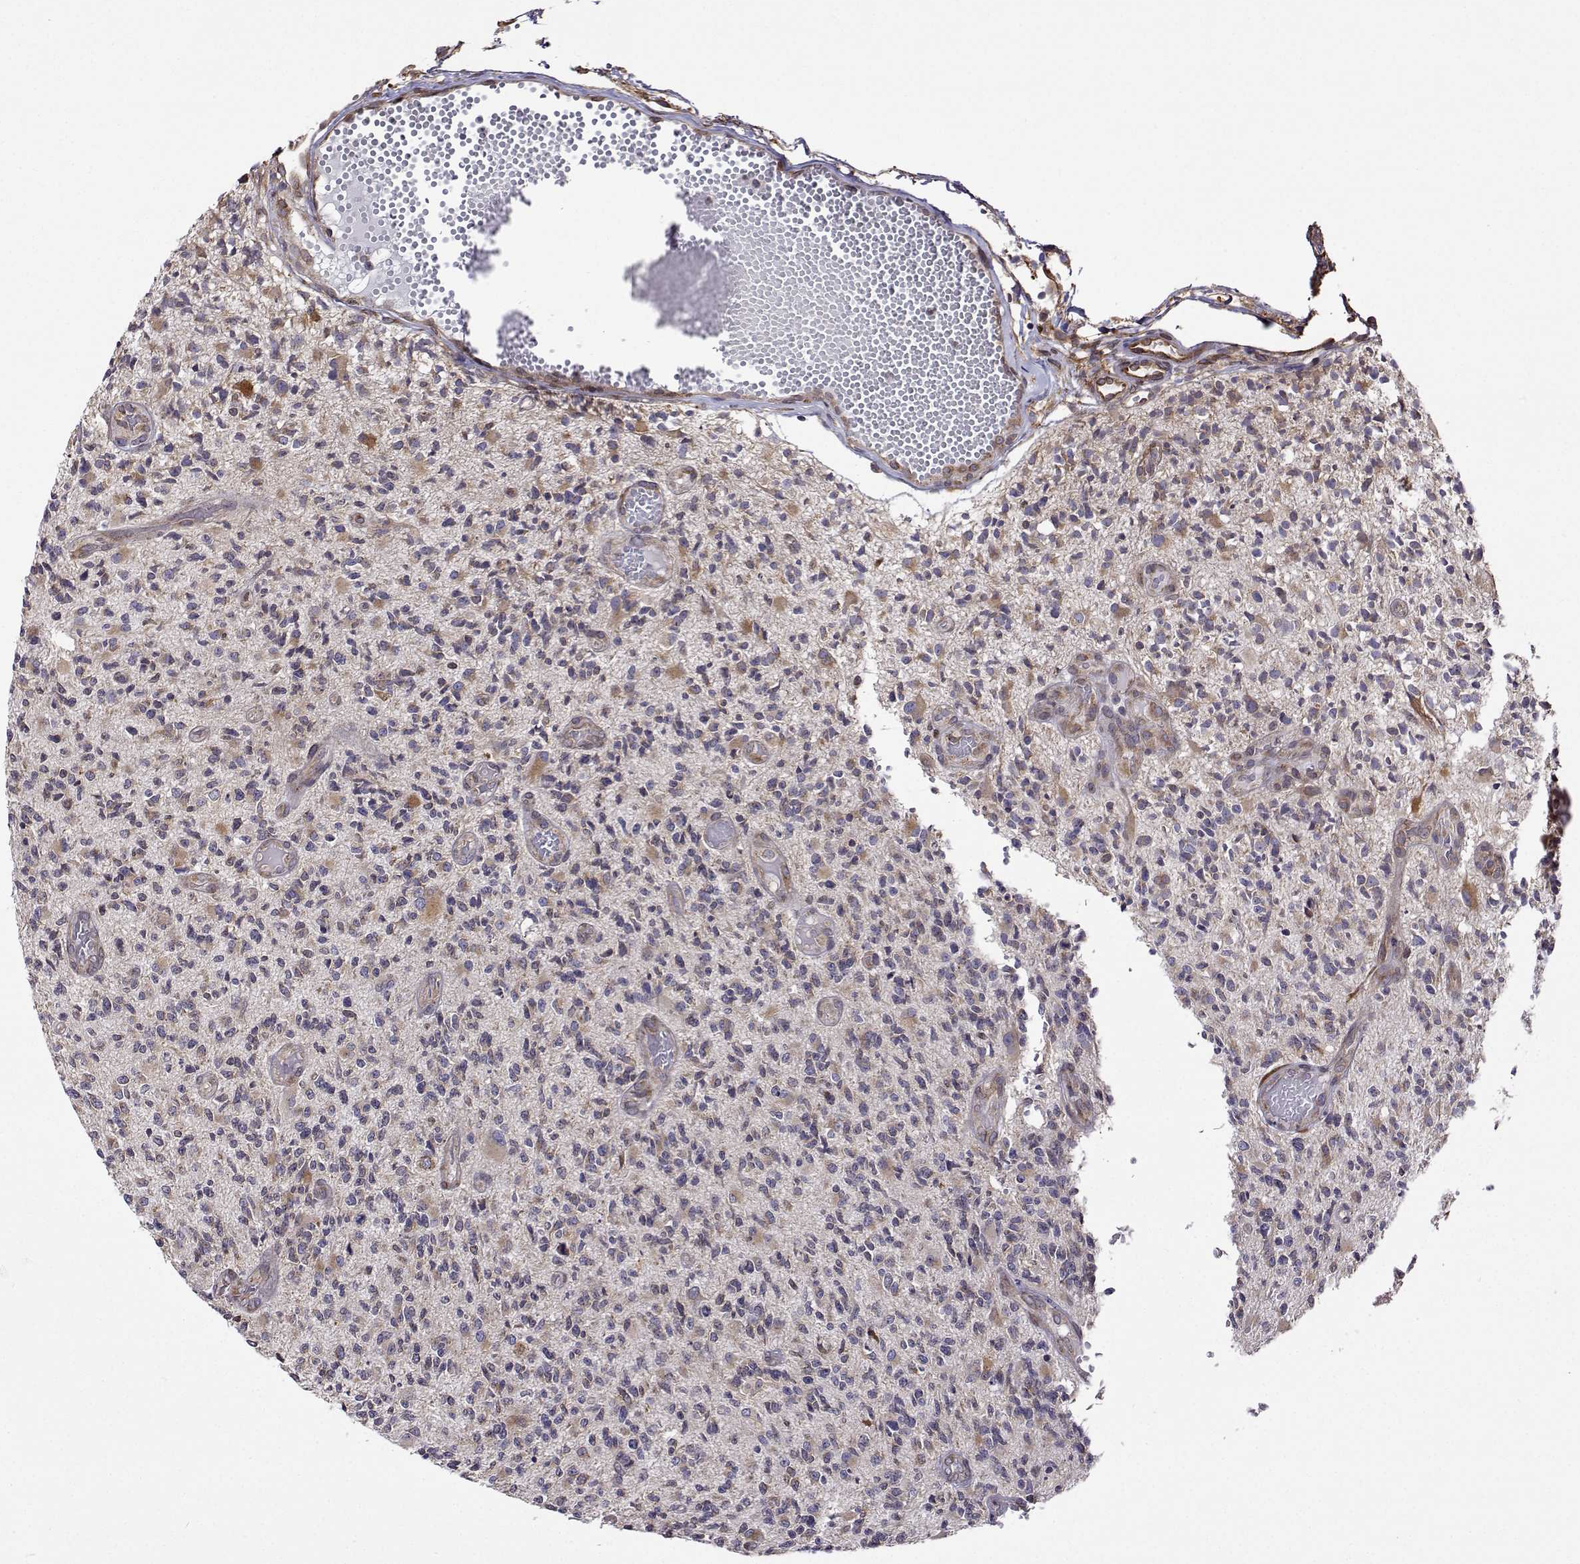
{"staining": {"intensity": "negative", "quantity": "none", "location": "none"}, "tissue": "glioma", "cell_type": "Tumor cells", "image_type": "cancer", "snomed": [{"axis": "morphology", "description": "Glioma, malignant, High grade"}, {"axis": "topography", "description": "Brain"}], "caption": "Image shows no significant protein positivity in tumor cells of malignant glioma (high-grade).", "gene": "PGRMC2", "patient": {"sex": "female", "age": 63}}